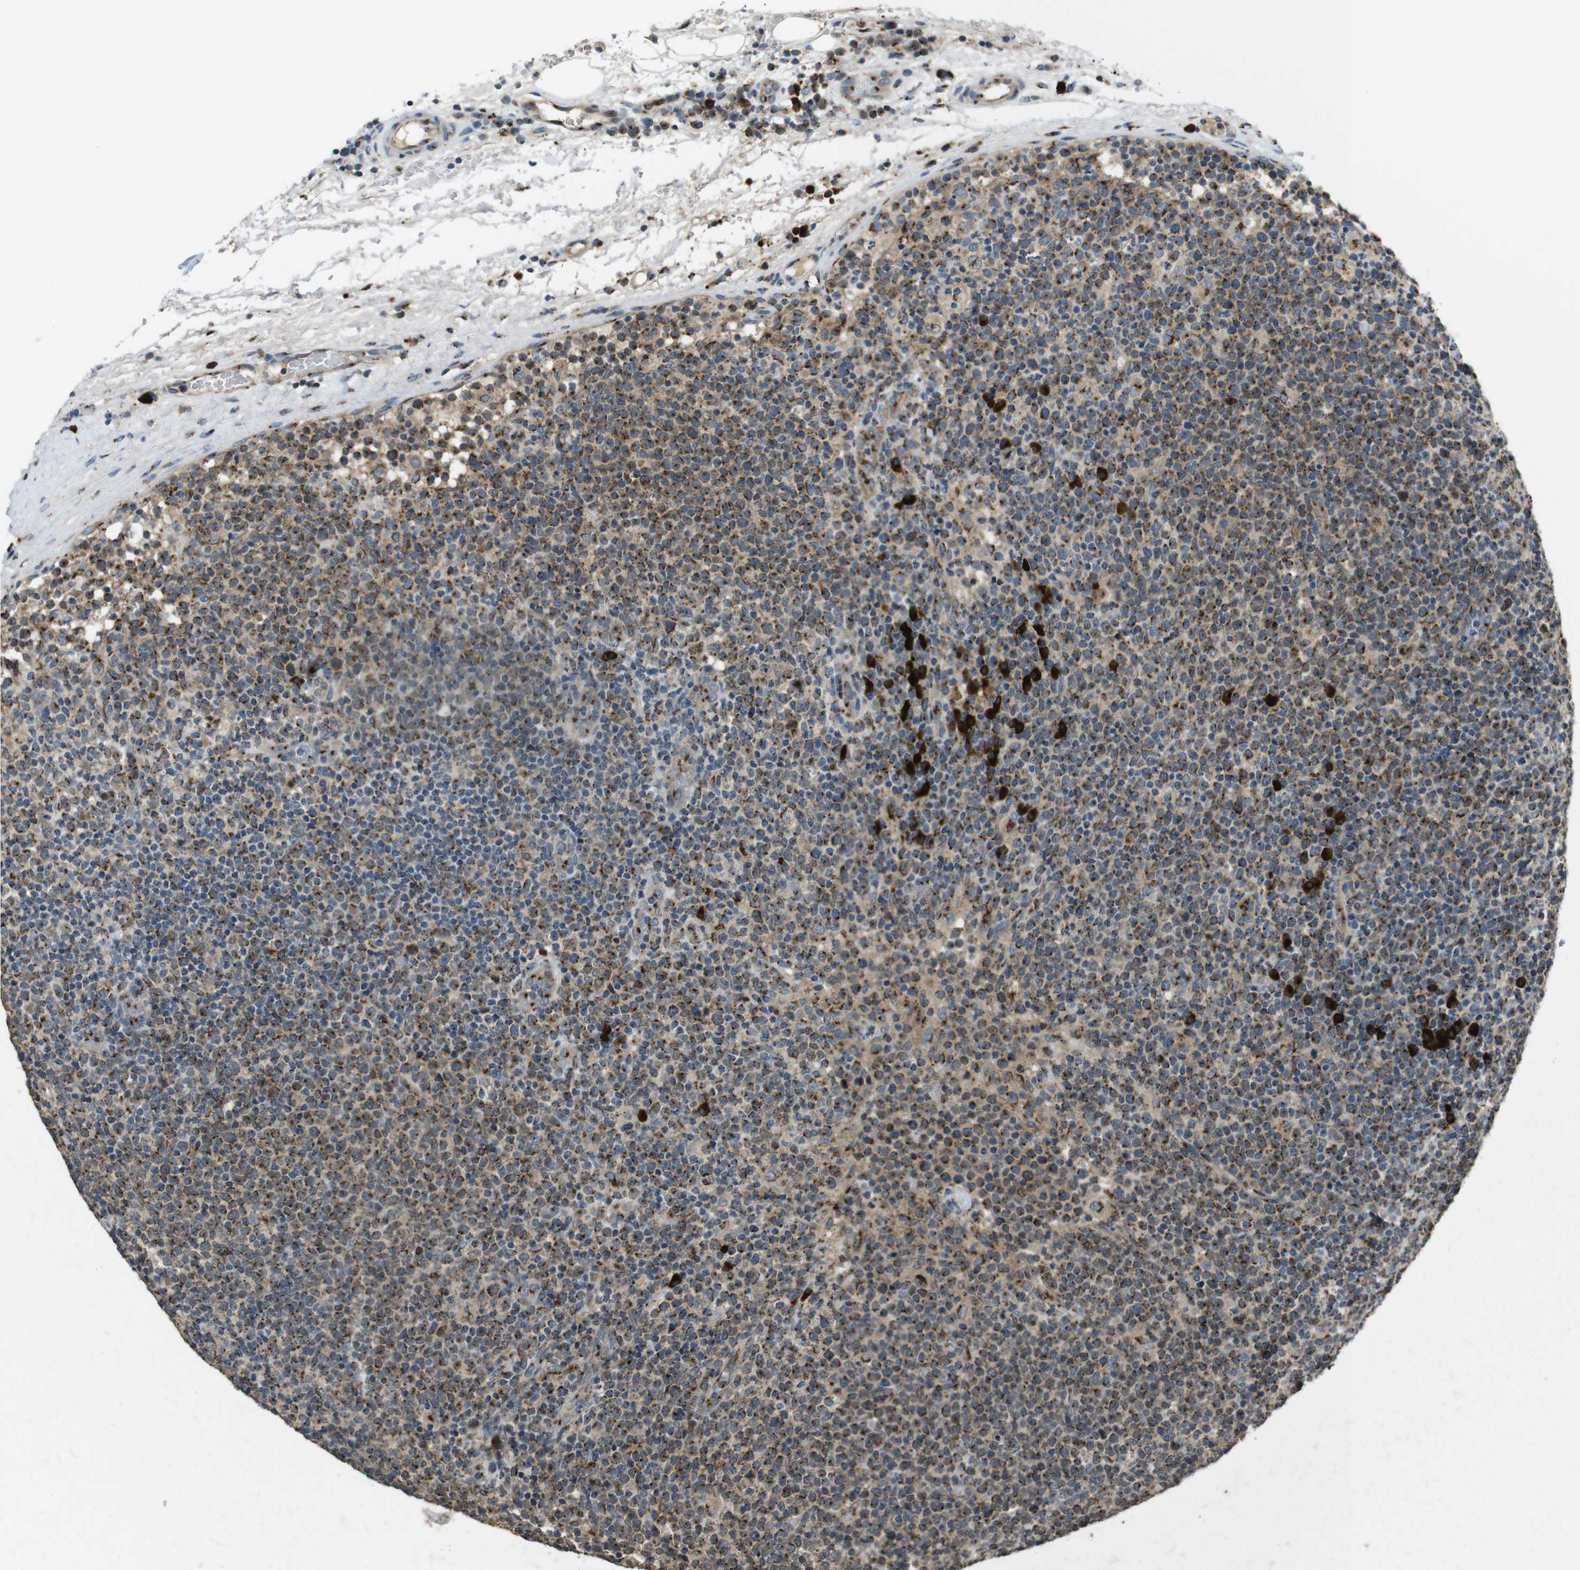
{"staining": {"intensity": "moderate", "quantity": ">75%", "location": "cytoplasmic/membranous"}, "tissue": "lymphoma", "cell_type": "Tumor cells", "image_type": "cancer", "snomed": [{"axis": "morphology", "description": "Malignant lymphoma, non-Hodgkin's type, High grade"}, {"axis": "topography", "description": "Lymph node"}], "caption": "Tumor cells demonstrate medium levels of moderate cytoplasmic/membranous staining in approximately >75% of cells in lymphoma.", "gene": "ZFPL1", "patient": {"sex": "male", "age": 61}}